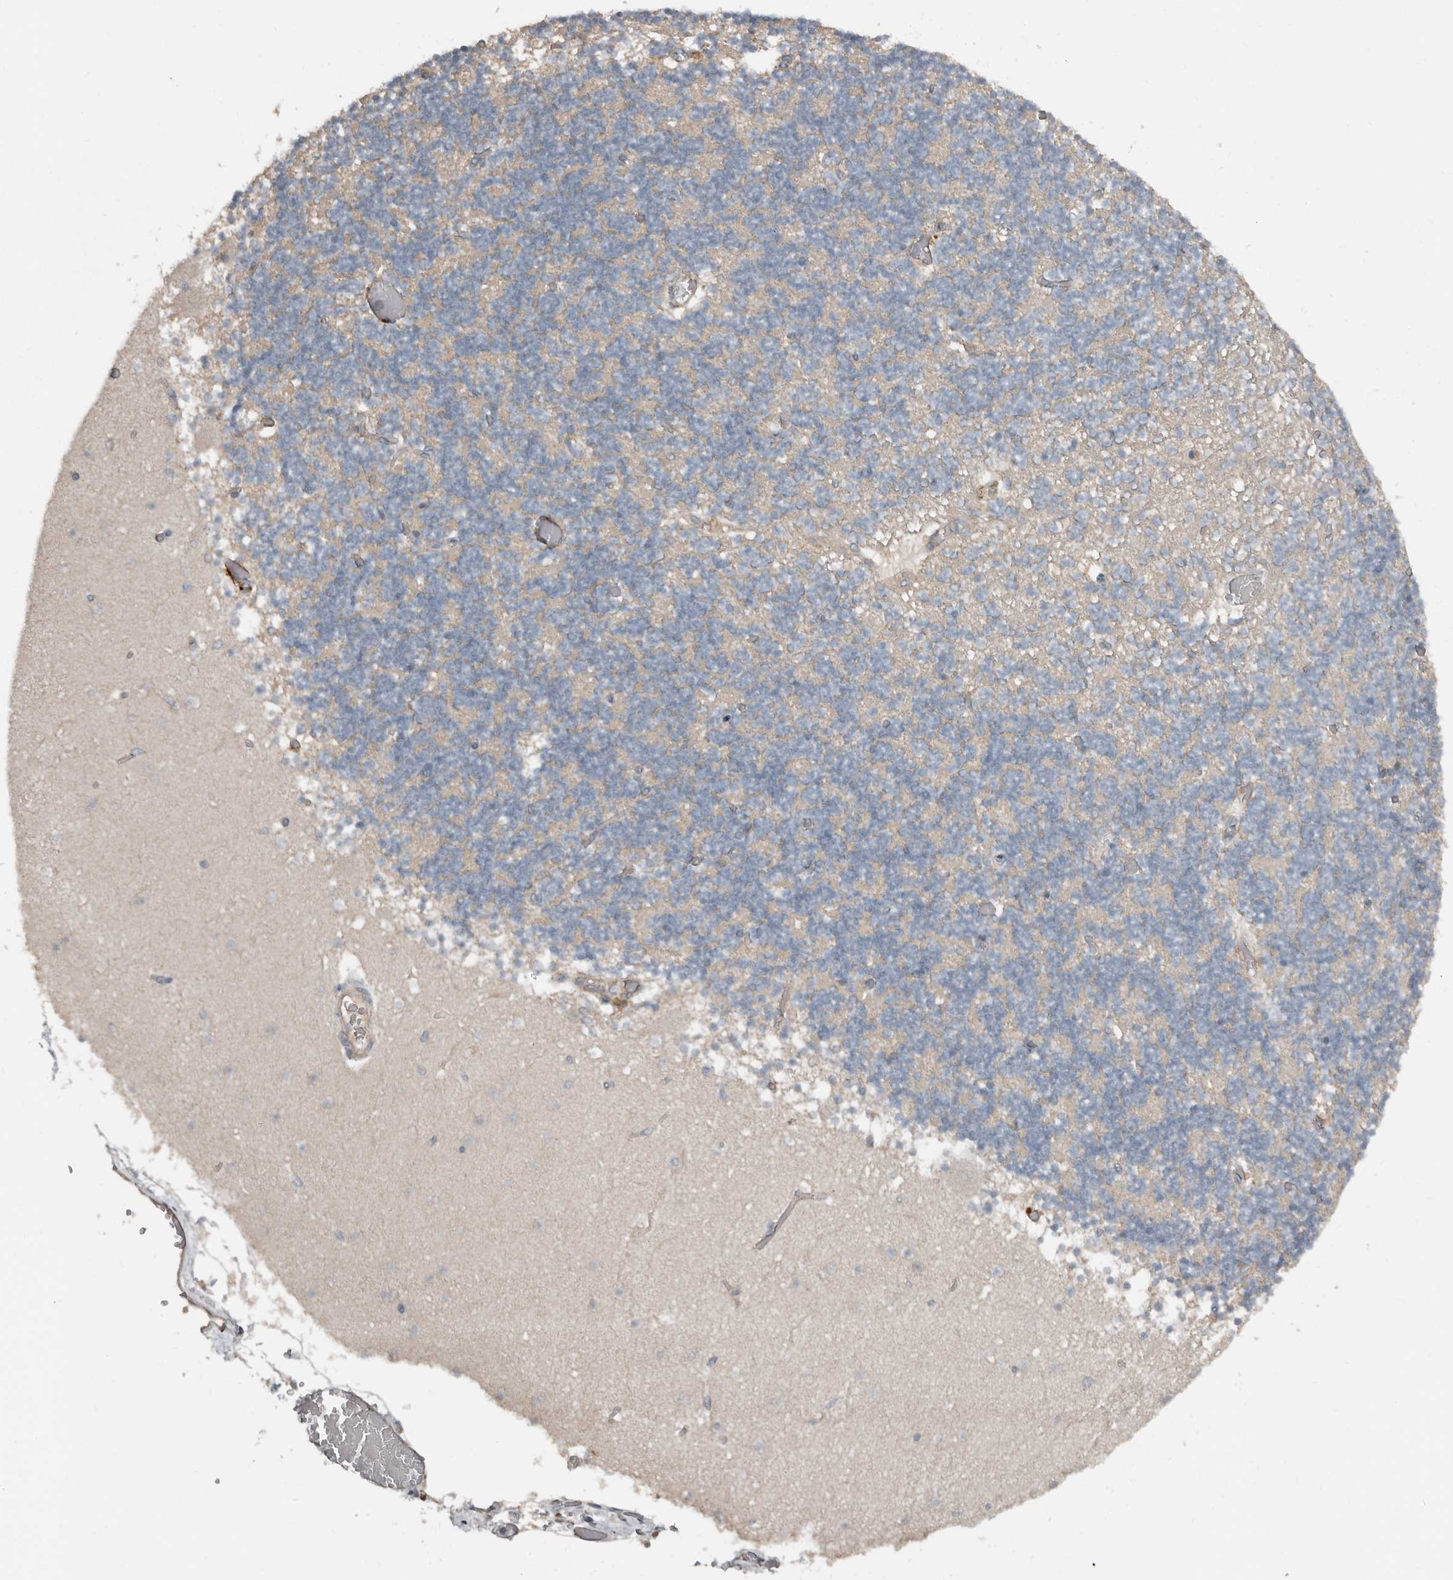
{"staining": {"intensity": "weak", "quantity": "<25%", "location": "cytoplasmic/membranous"}, "tissue": "cerebellum", "cell_type": "Cells in granular layer", "image_type": "normal", "snomed": [{"axis": "morphology", "description": "Normal tissue, NOS"}, {"axis": "topography", "description": "Cerebellum"}], "caption": "Immunohistochemistry of unremarkable human cerebellum demonstrates no positivity in cells in granular layer. (DAB IHC visualized using brightfield microscopy, high magnification).", "gene": "TEAD3", "patient": {"sex": "female", "age": 28}}